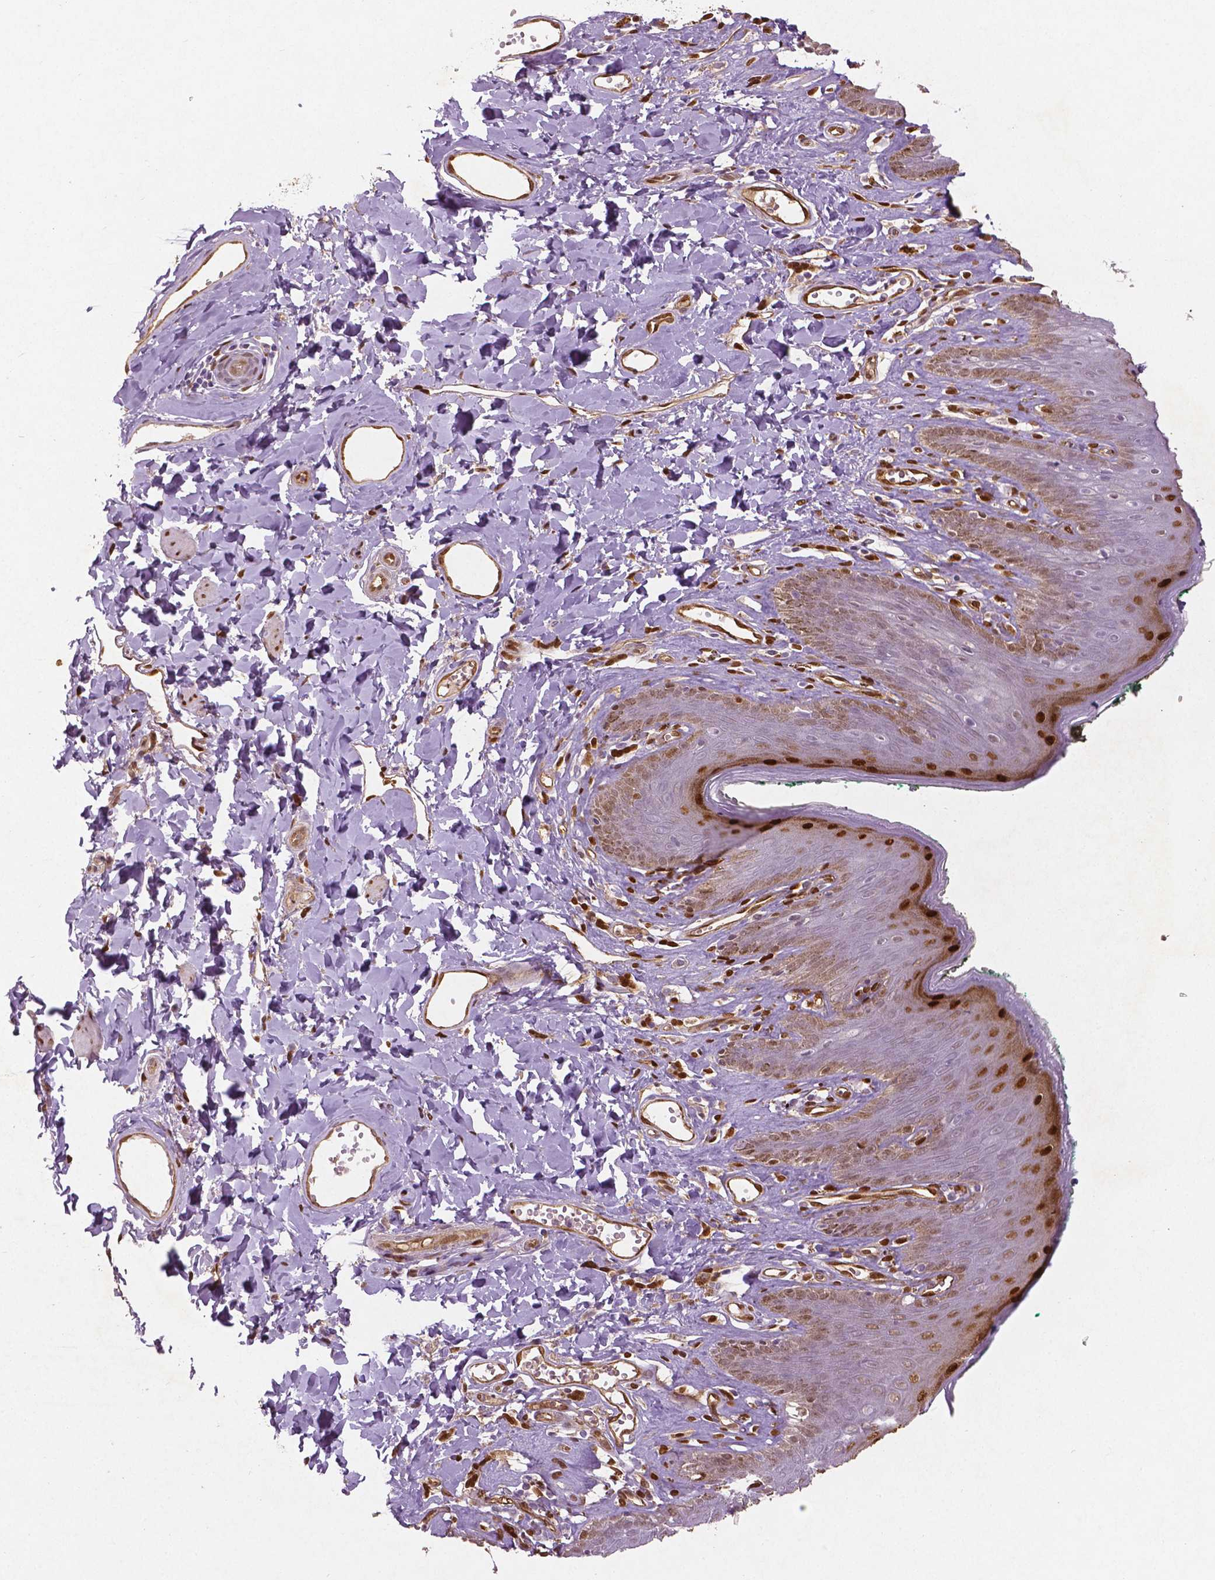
{"staining": {"intensity": "moderate", "quantity": ">75%", "location": "cytoplasmic/membranous,nuclear"}, "tissue": "skin", "cell_type": "Epidermal cells", "image_type": "normal", "snomed": [{"axis": "morphology", "description": "Normal tissue, NOS"}, {"axis": "topography", "description": "Vulva"}, {"axis": "topography", "description": "Peripheral nerve tissue"}], "caption": "A medium amount of moderate cytoplasmic/membranous,nuclear staining is appreciated in about >75% of epidermal cells in benign skin. (DAB IHC, brown staining for protein, blue staining for nuclei).", "gene": "WWTR1", "patient": {"sex": "female", "age": 66}}